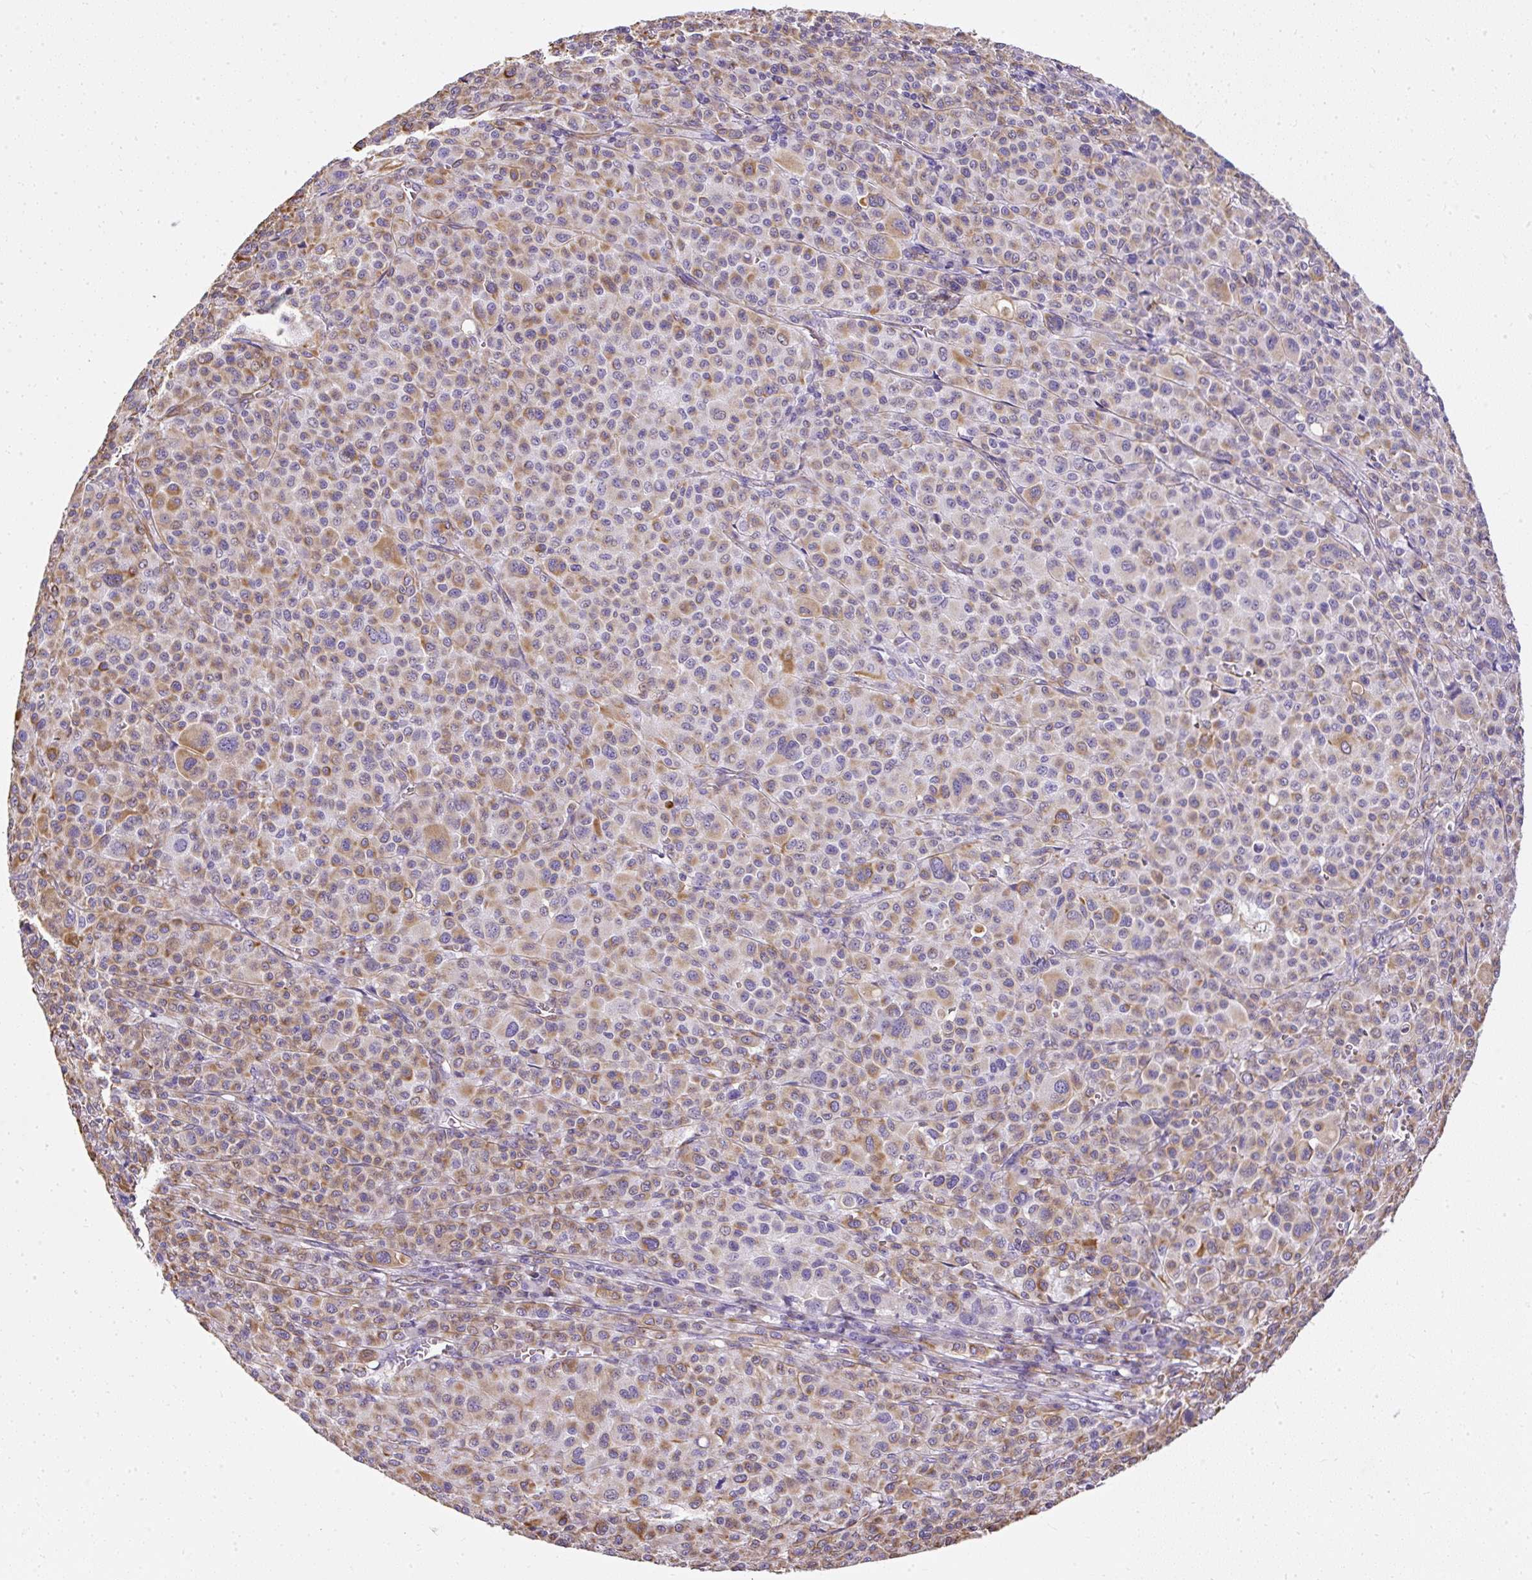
{"staining": {"intensity": "moderate", "quantity": "25%-75%", "location": "cytoplasmic/membranous"}, "tissue": "melanoma", "cell_type": "Tumor cells", "image_type": "cancer", "snomed": [{"axis": "morphology", "description": "Malignant melanoma, Metastatic site"}, {"axis": "topography", "description": "Skin"}], "caption": "The immunohistochemical stain labels moderate cytoplasmic/membranous expression in tumor cells of malignant melanoma (metastatic site) tissue.", "gene": "PLS1", "patient": {"sex": "female", "age": 74}}